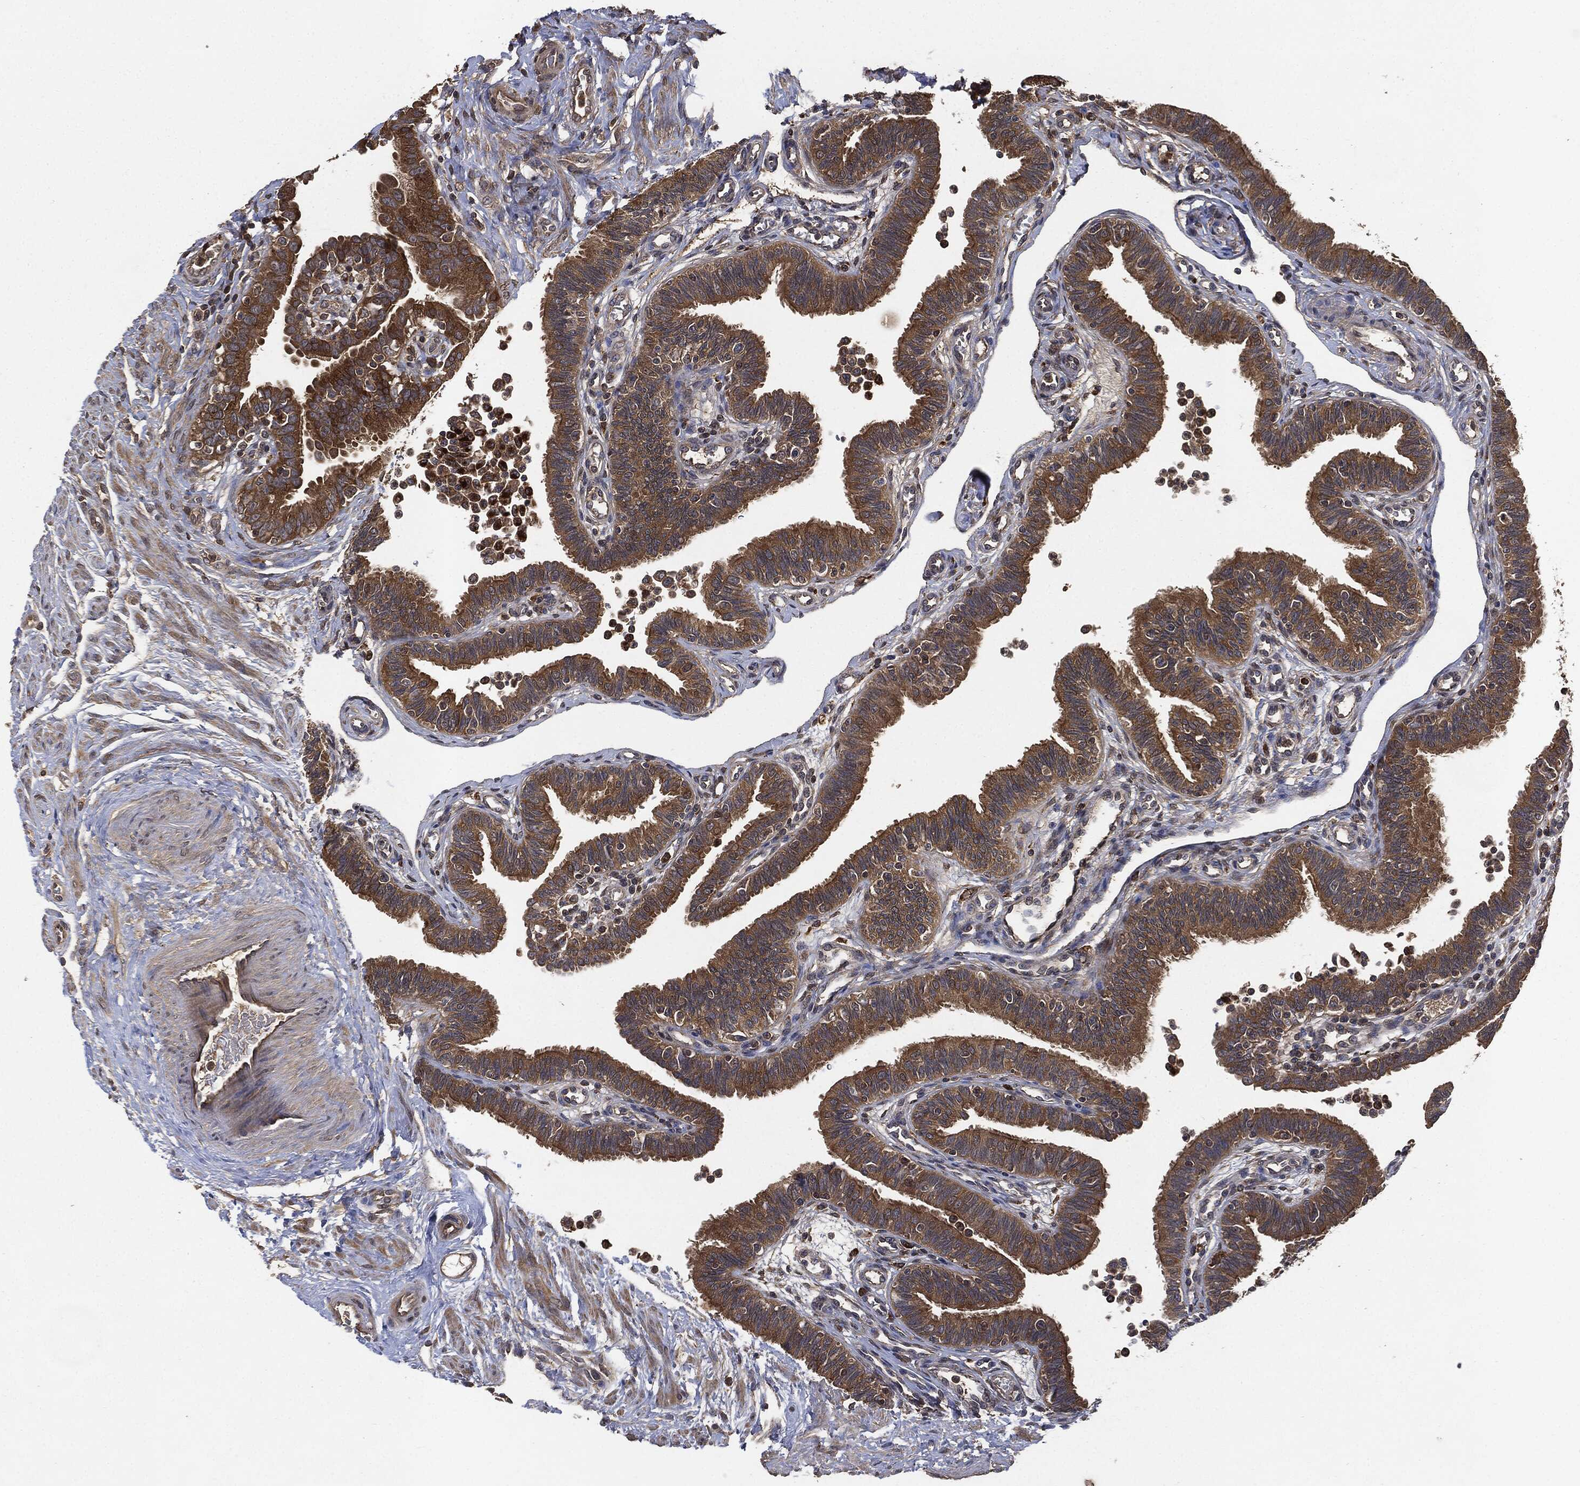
{"staining": {"intensity": "moderate", "quantity": ">75%", "location": "cytoplasmic/membranous"}, "tissue": "fallopian tube", "cell_type": "Glandular cells", "image_type": "normal", "snomed": [{"axis": "morphology", "description": "Normal tissue, NOS"}, {"axis": "topography", "description": "Fallopian tube"}], "caption": "Immunohistochemical staining of unremarkable fallopian tube shows medium levels of moderate cytoplasmic/membranous staining in about >75% of glandular cells.", "gene": "BRAF", "patient": {"sex": "female", "age": 36}}